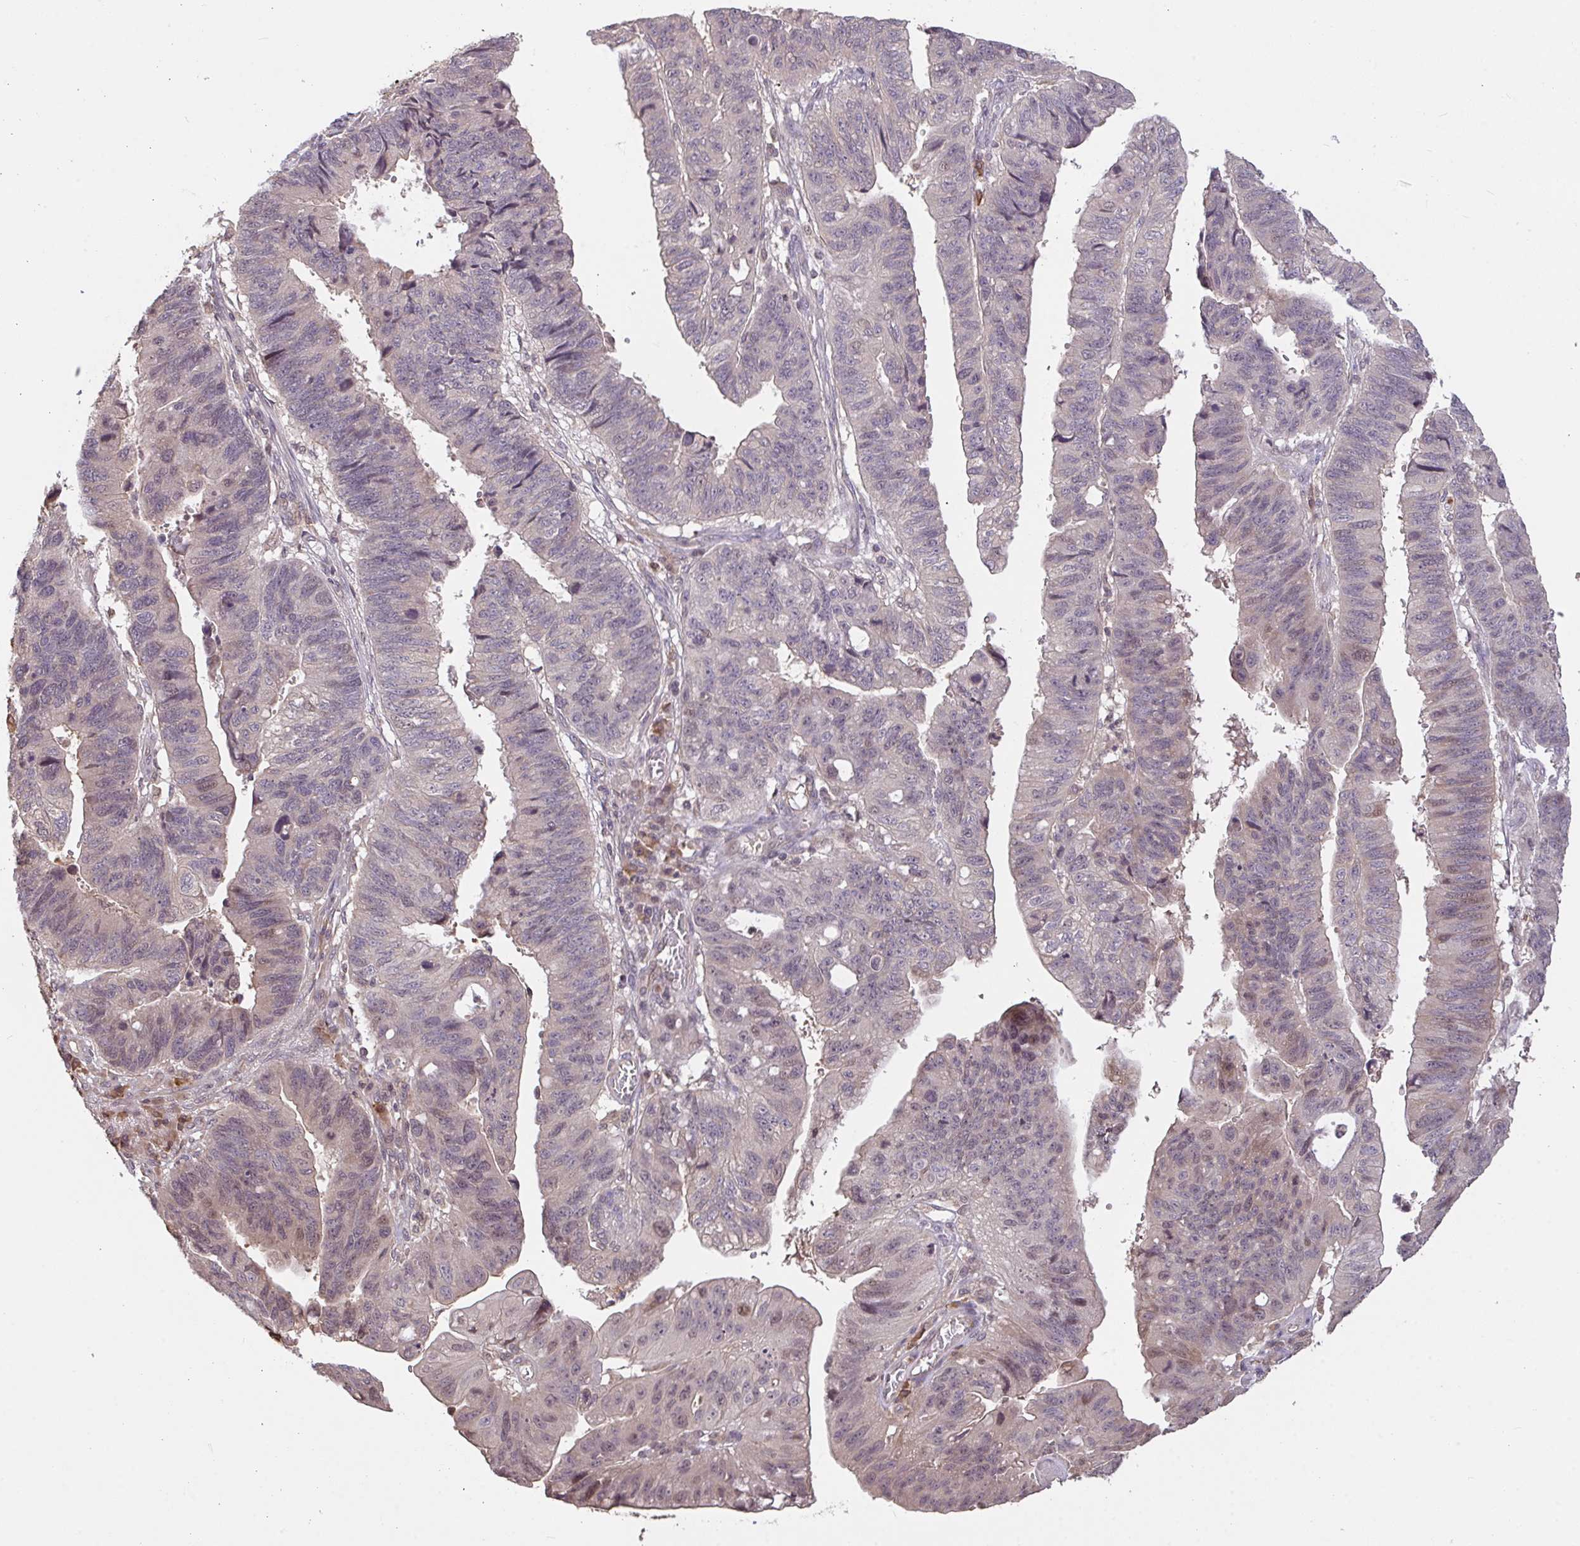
{"staining": {"intensity": "negative", "quantity": "none", "location": "none"}, "tissue": "stomach cancer", "cell_type": "Tumor cells", "image_type": "cancer", "snomed": [{"axis": "morphology", "description": "Adenocarcinoma, NOS"}, {"axis": "topography", "description": "Stomach"}], "caption": "Immunohistochemical staining of stomach cancer (adenocarcinoma) reveals no significant expression in tumor cells.", "gene": "FCER1A", "patient": {"sex": "male", "age": 59}}